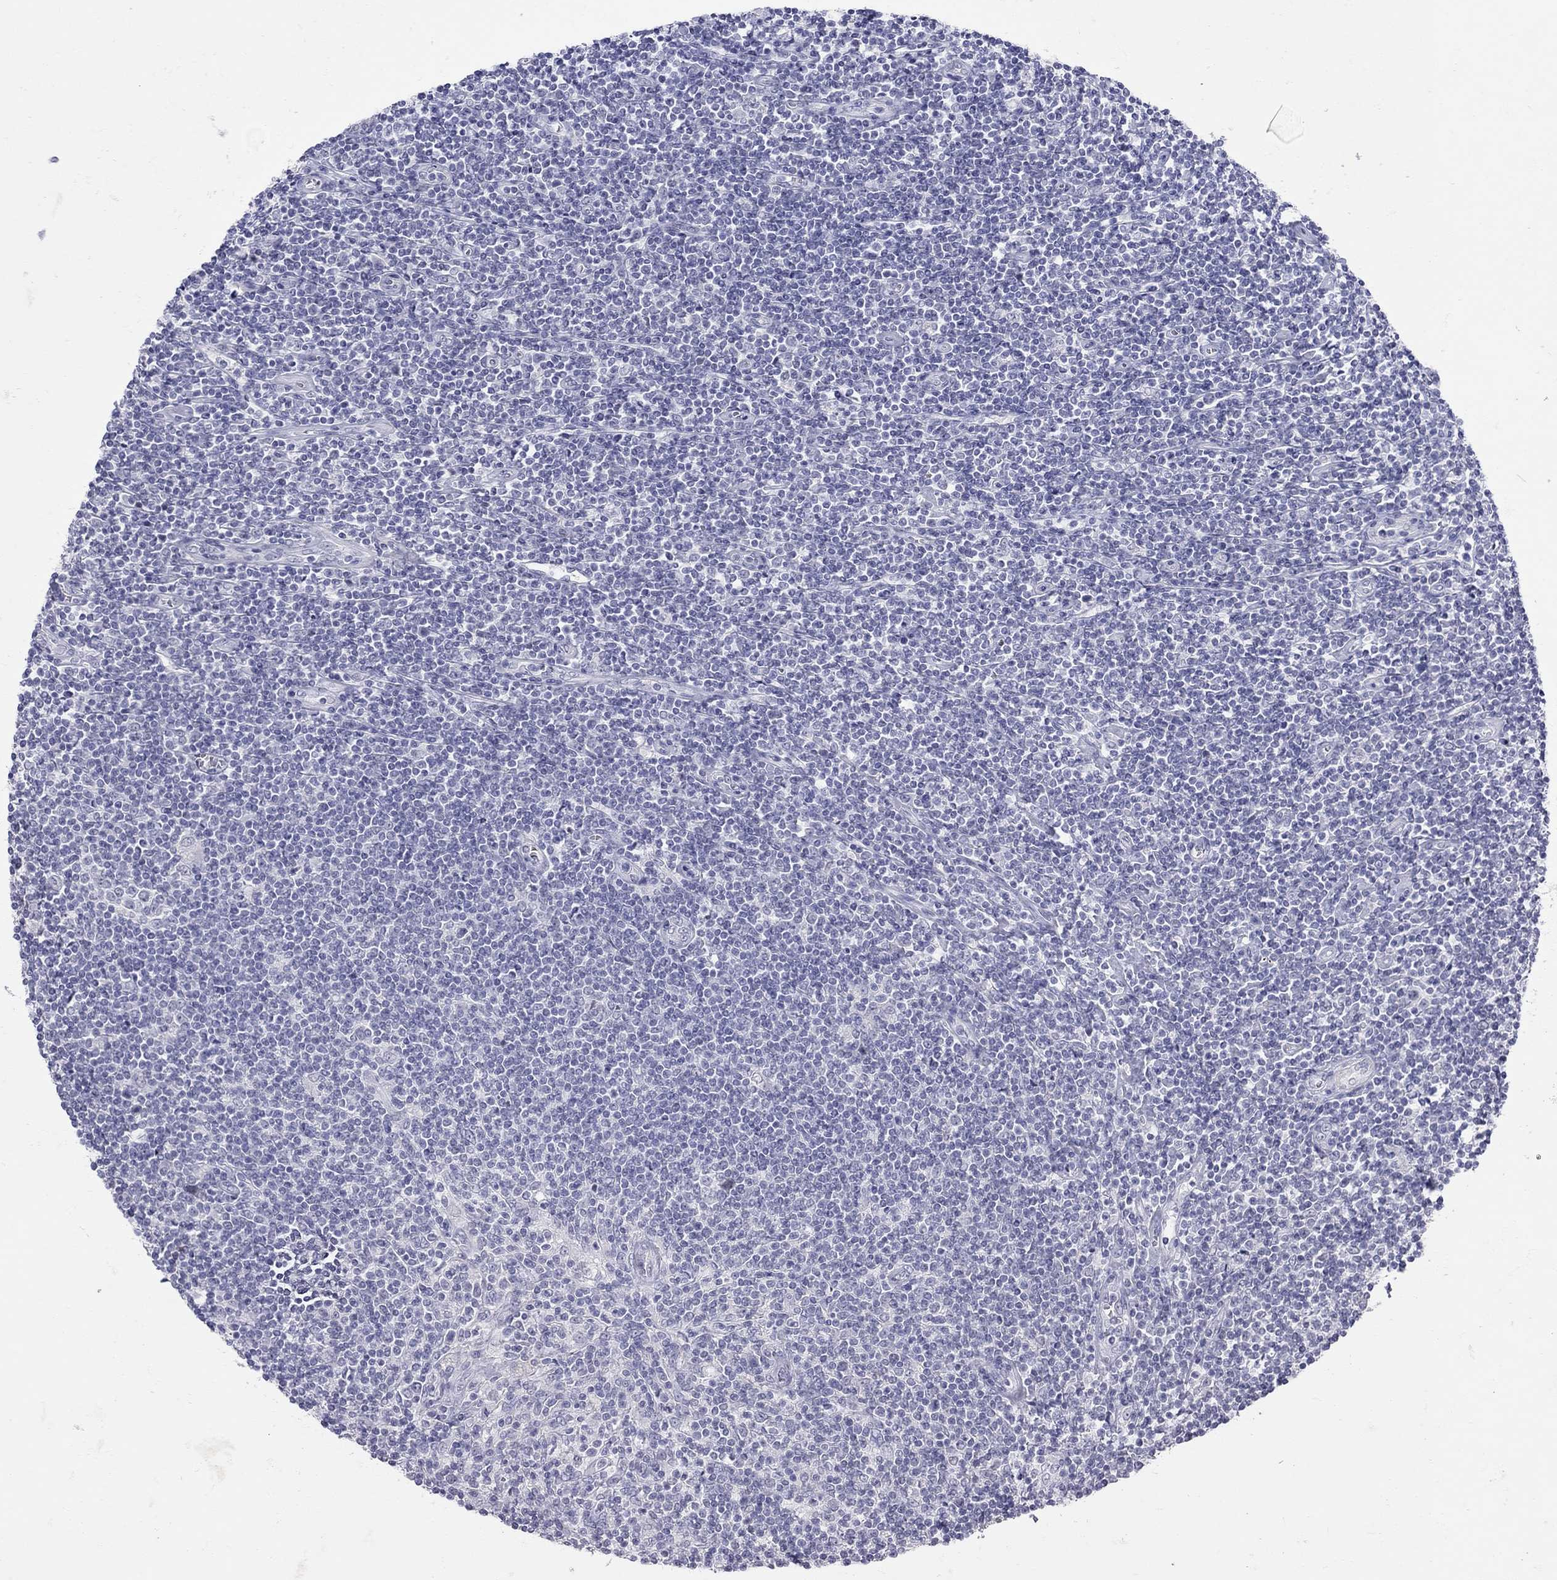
{"staining": {"intensity": "negative", "quantity": "none", "location": "none"}, "tissue": "lymphoma", "cell_type": "Tumor cells", "image_type": "cancer", "snomed": [{"axis": "morphology", "description": "Hodgkin's disease, NOS"}, {"axis": "topography", "description": "Lymph node"}], "caption": "Immunohistochemical staining of Hodgkin's disease displays no significant staining in tumor cells.", "gene": "JHY", "patient": {"sex": "male", "age": 40}}